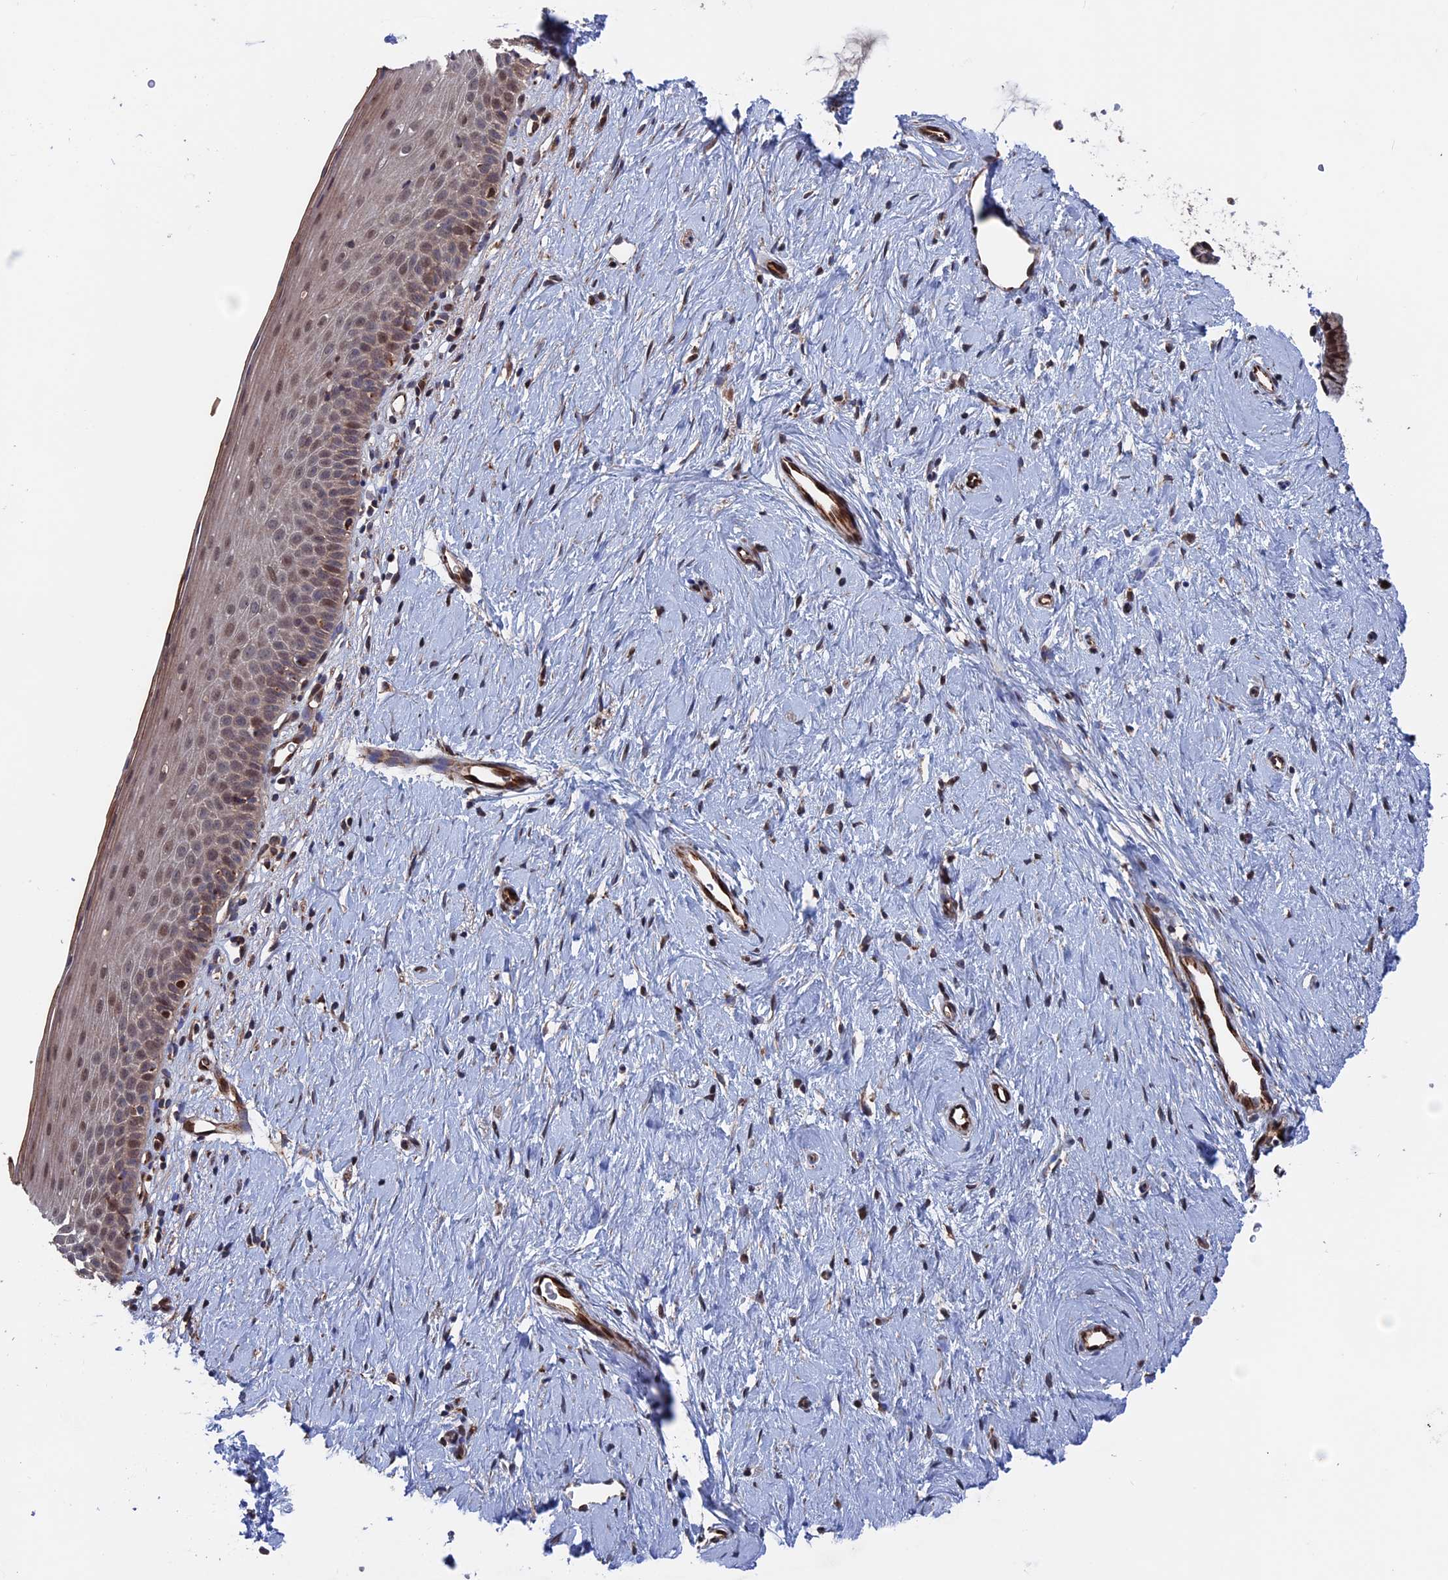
{"staining": {"intensity": "moderate", "quantity": ">75%", "location": "cytoplasmic/membranous,nuclear"}, "tissue": "cervix", "cell_type": "Glandular cells", "image_type": "normal", "snomed": [{"axis": "morphology", "description": "Normal tissue, NOS"}, {"axis": "topography", "description": "Cervix"}], "caption": "Moderate cytoplasmic/membranous,nuclear staining is seen in approximately >75% of glandular cells in unremarkable cervix. (DAB = brown stain, brightfield microscopy at high magnification).", "gene": "PLA2G15", "patient": {"sex": "female", "age": 57}}